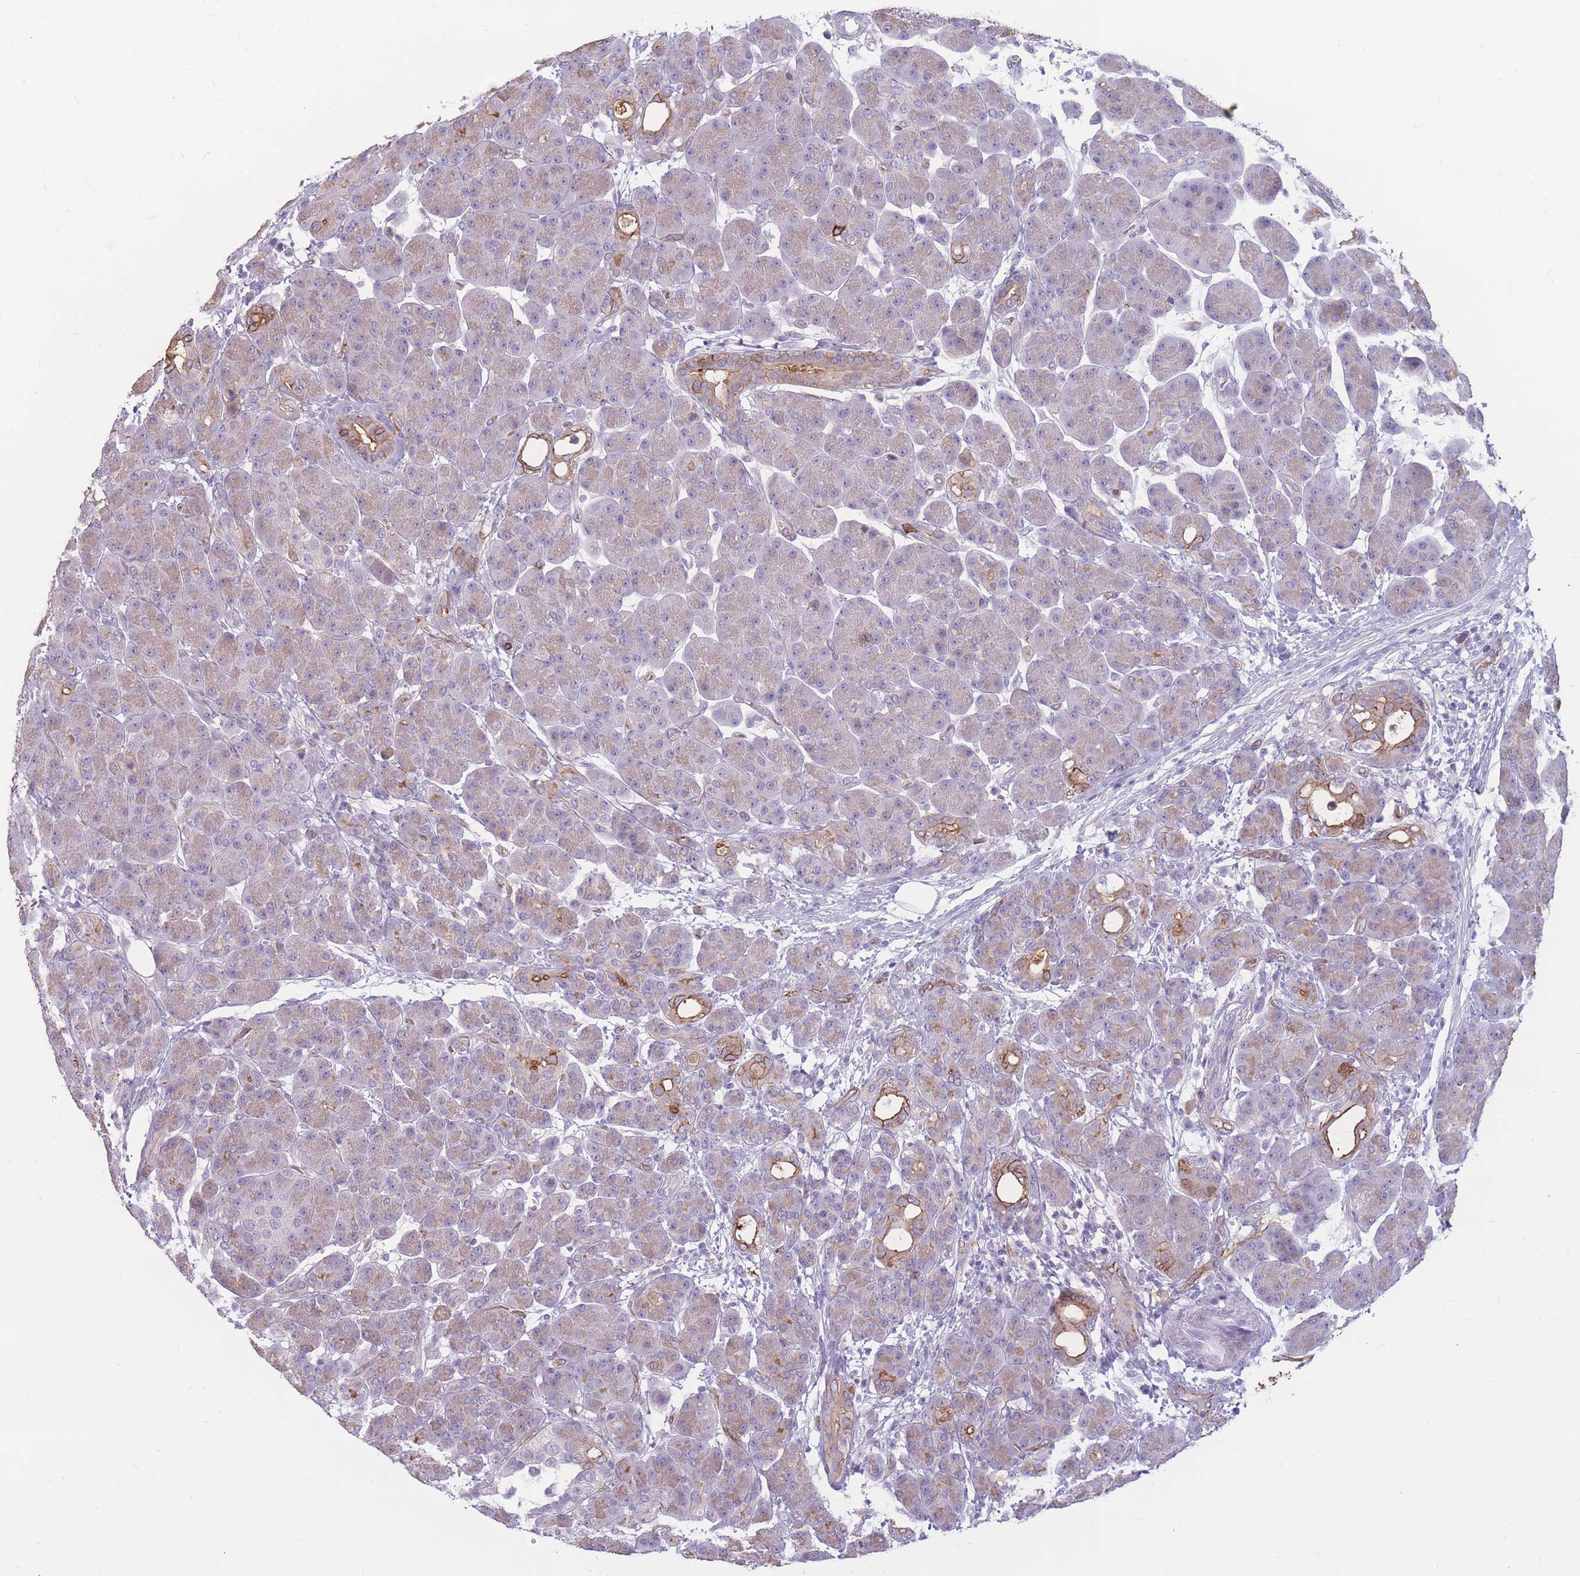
{"staining": {"intensity": "moderate", "quantity": "<25%", "location": "cytoplasmic/membranous"}, "tissue": "pancreas", "cell_type": "Exocrine glandular cells", "image_type": "normal", "snomed": [{"axis": "morphology", "description": "Normal tissue, NOS"}, {"axis": "topography", "description": "Pancreas"}], "caption": "IHC photomicrograph of unremarkable pancreas: pancreas stained using immunohistochemistry (IHC) exhibits low levels of moderate protein expression localized specifically in the cytoplasmic/membranous of exocrine glandular cells, appearing as a cytoplasmic/membranous brown color.", "gene": "GNA11", "patient": {"sex": "male", "age": 63}}